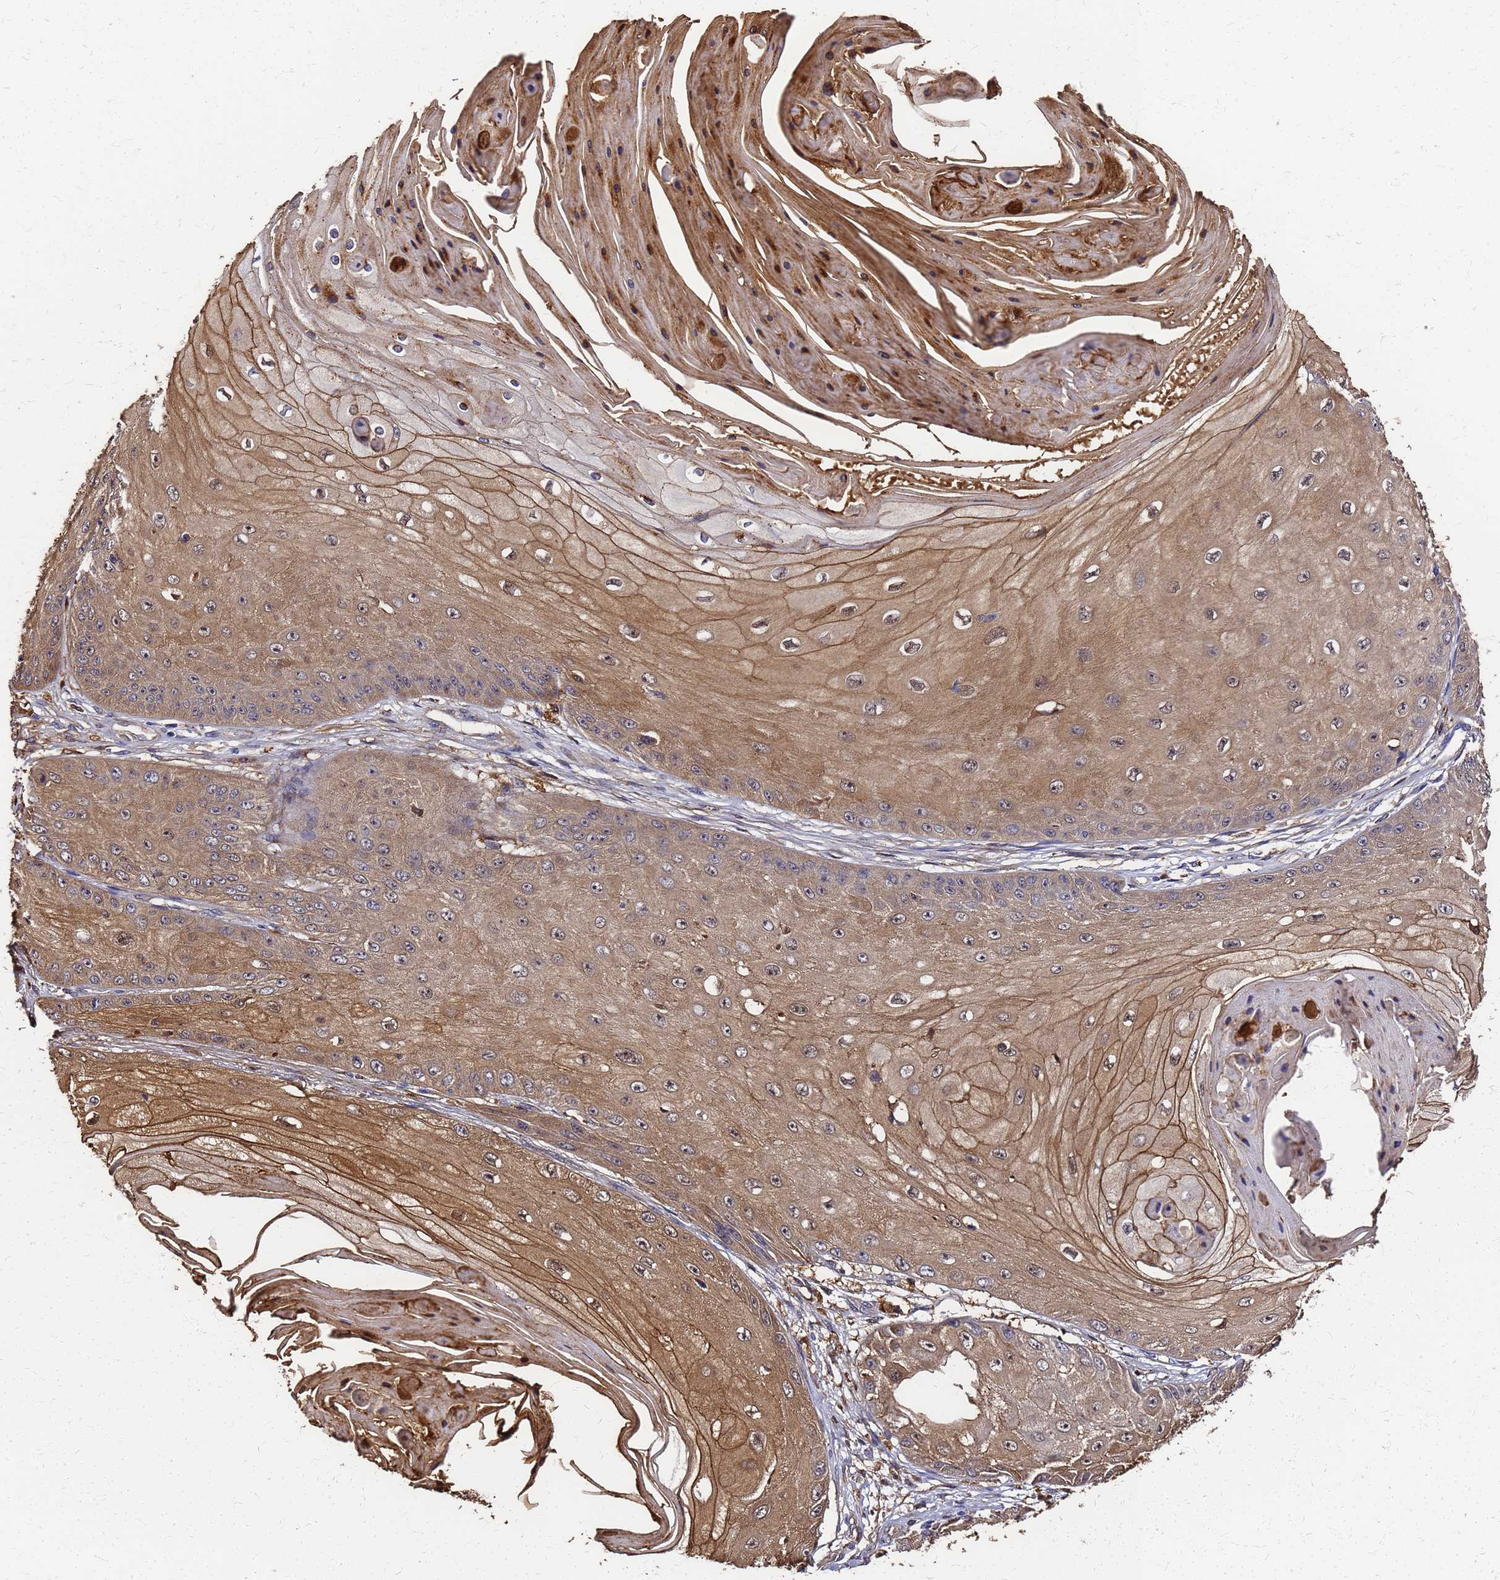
{"staining": {"intensity": "moderate", "quantity": ">75%", "location": "cytoplasmic/membranous,nuclear"}, "tissue": "skin cancer", "cell_type": "Tumor cells", "image_type": "cancer", "snomed": [{"axis": "morphology", "description": "Squamous cell carcinoma, NOS"}, {"axis": "topography", "description": "Skin"}], "caption": "An image of human skin squamous cell carcinoma stained for a protein demonstrates moderate cytoplasmic/membranous and nuclear brown staining in tumor cells. Ihc stains the protein in brown and the nuclei are stained blue.", "gene": "S100A11", "patient": {"sex": "male", "age": 70}}